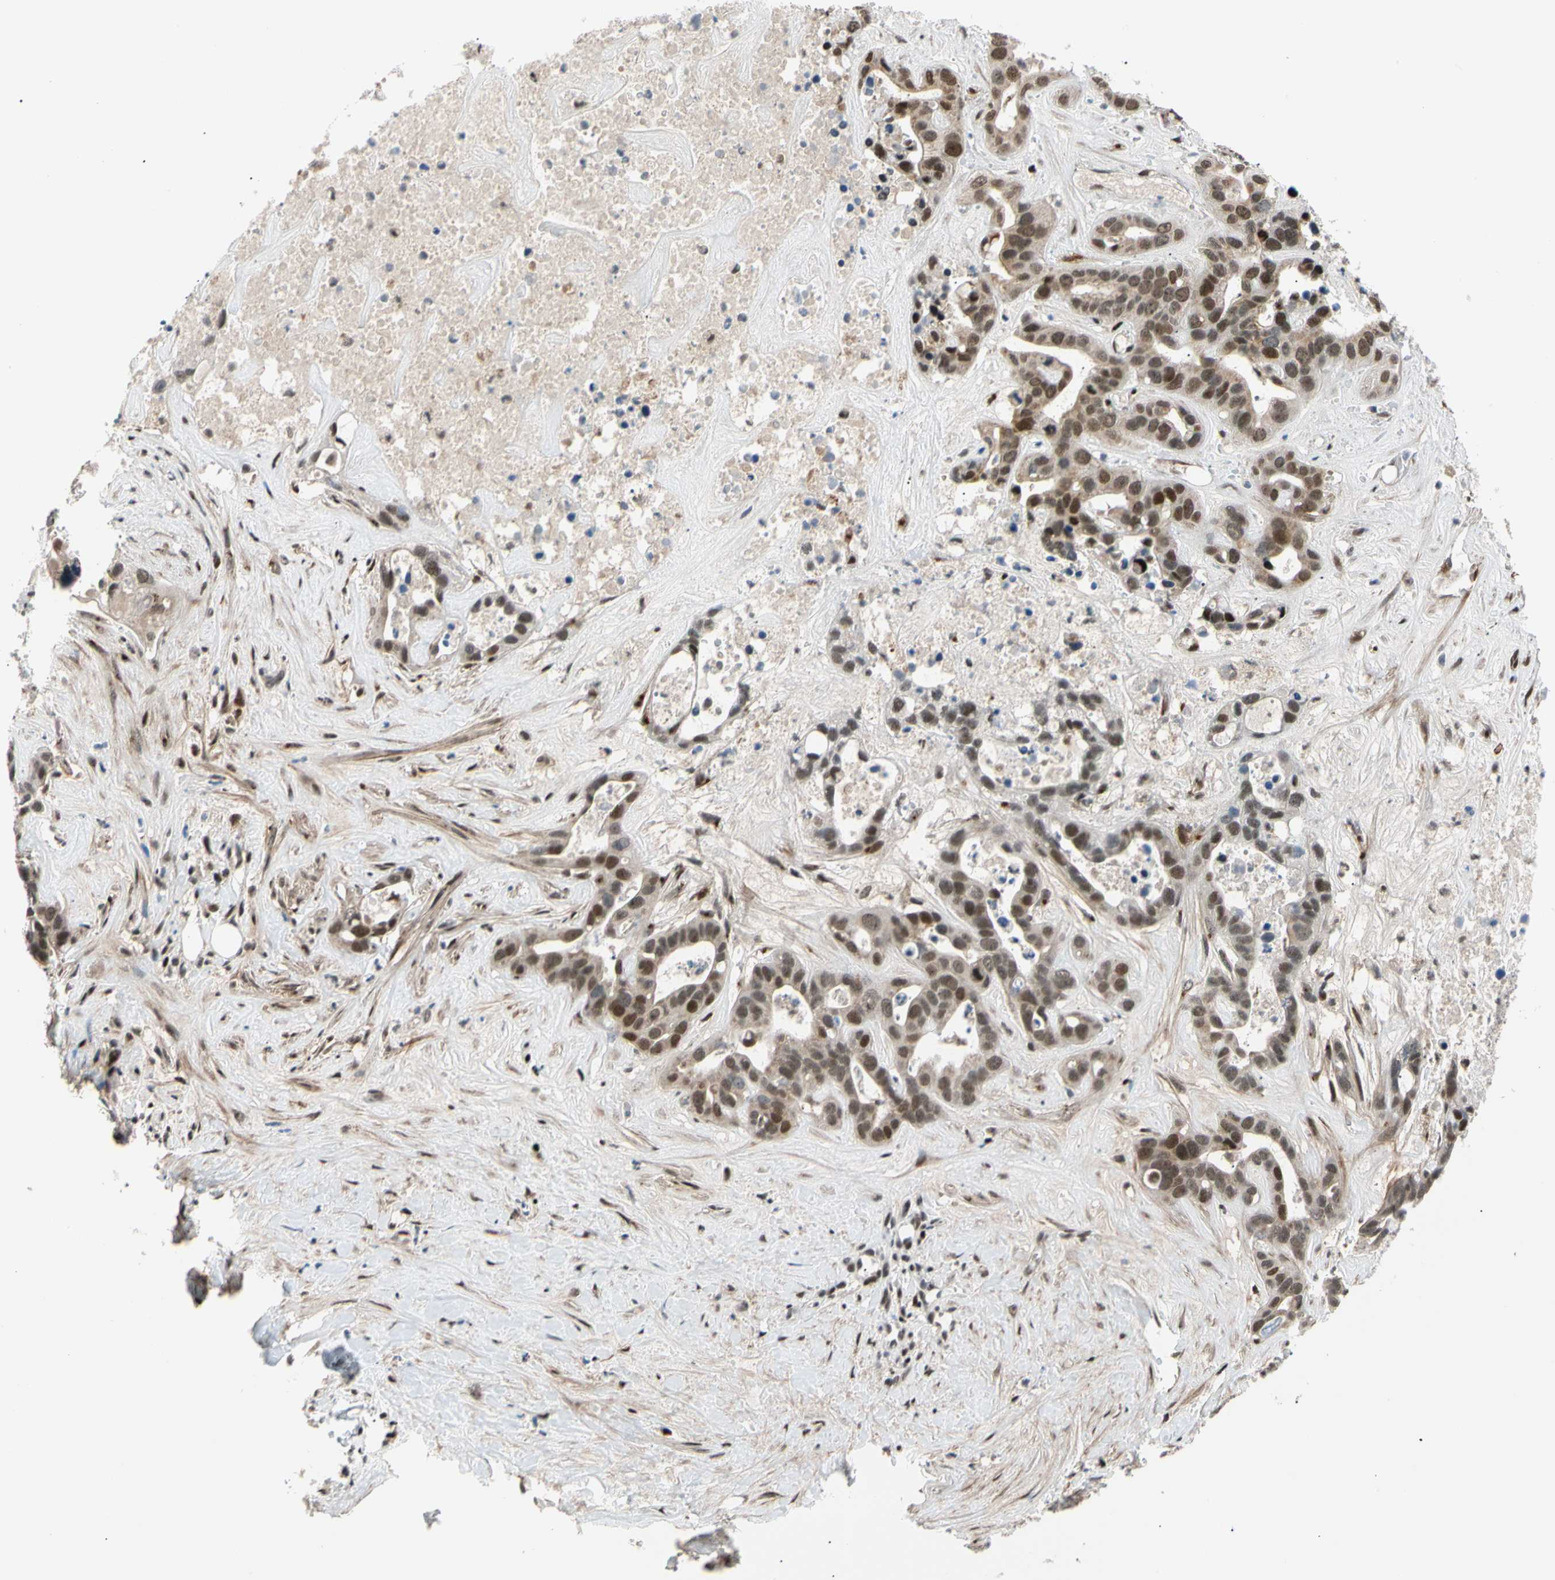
{"staining": {"intensity": "strong", "quantity": "25%-75%", "location": "nuclear"}, "tissue": "liver cancer", "cell_type": "Tumor cells", "image_type": "cancer", "snomed": [{"axis": "morphology", "description": "Cholangiocarcinoma"}, {"axis": "topography", "description": "Liver"}], "caption": "DAB immunohistochemical staining of human liver cancer (cholangiocarcinoma) shows strong nuclear protein staining in about 25%-75% of tumor cells.", "gene": "E2F1", "patient": {"sex": "female", "age": 65}}